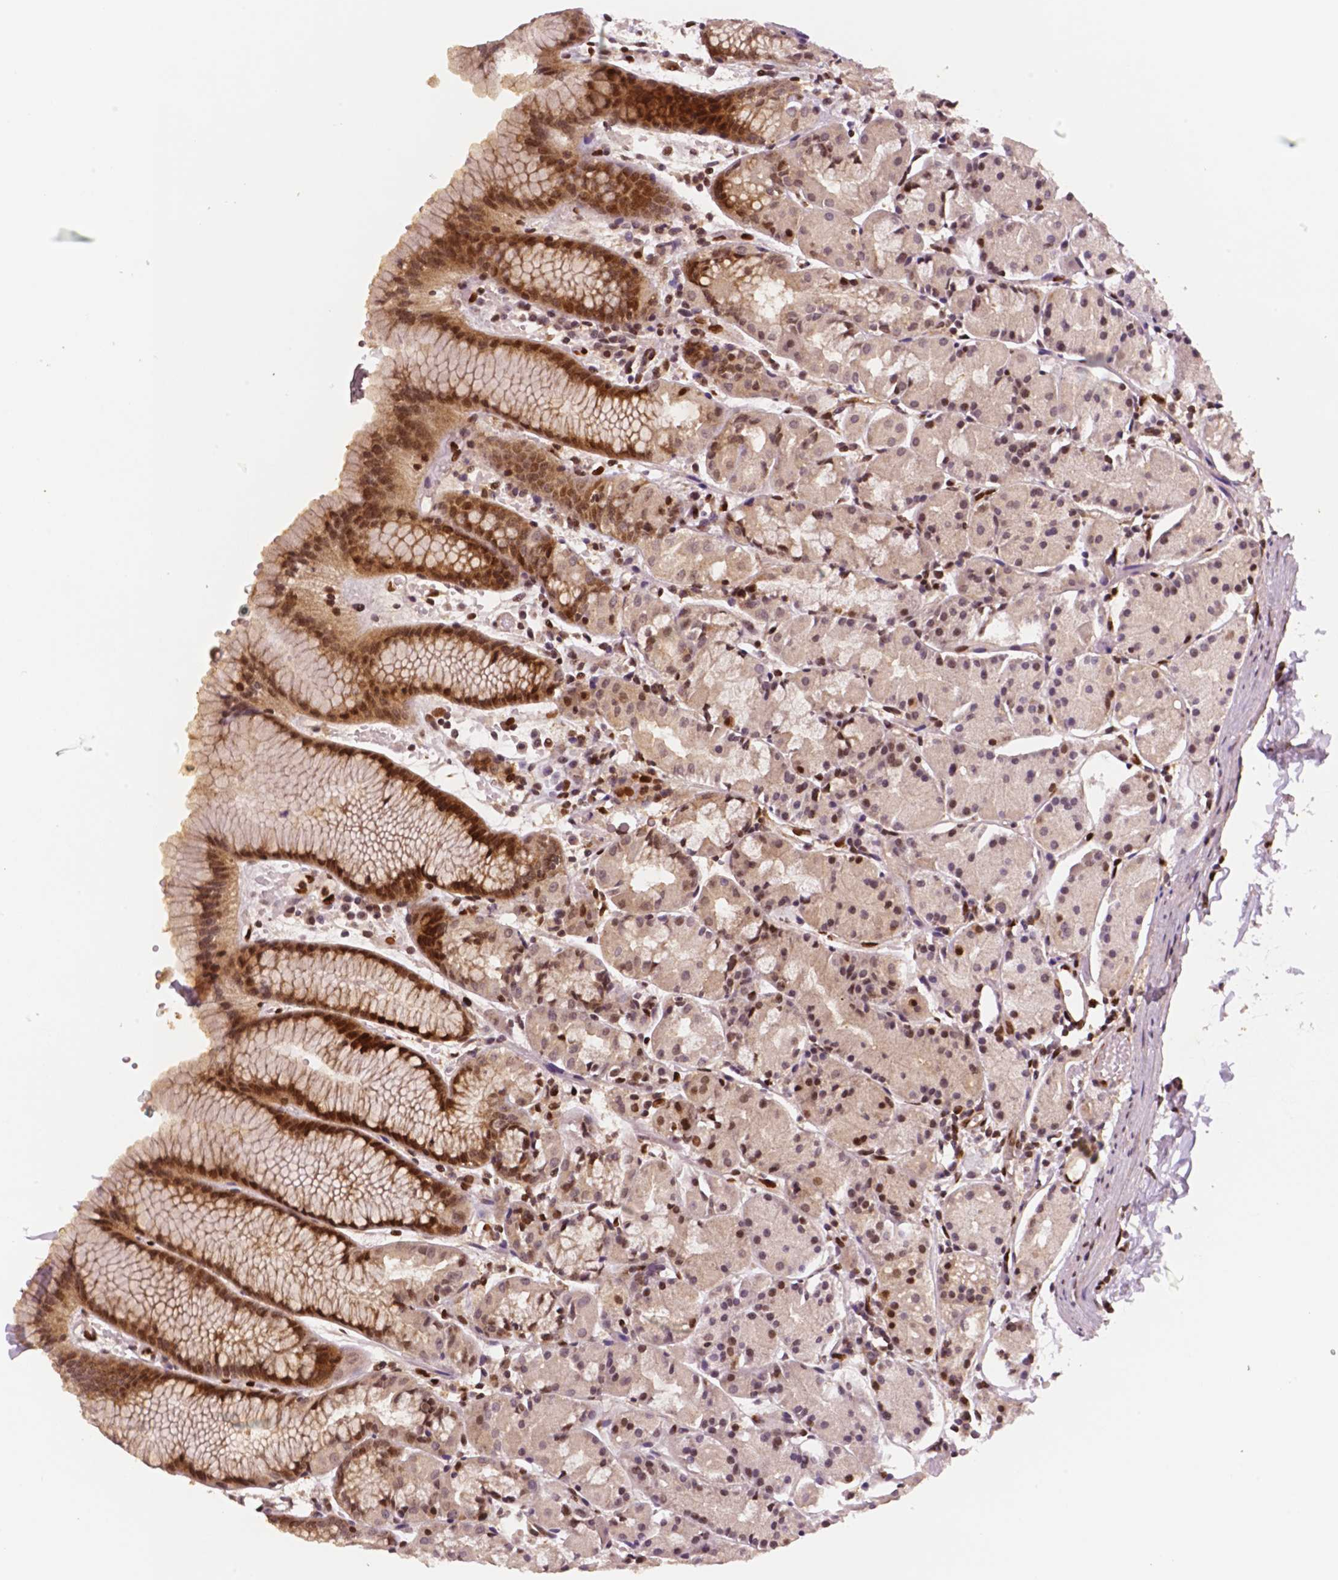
{"staining": {"intensity": "moderate", "quantity": ">75%", "location": "cytoplasmic/membranous,nuclear"}, "tissue": "stomach", "cell_type": "Glandular cells", "image_type": "normal", "snomed": [{"axis": "morphology", "description": "Normal tissue, NOS"}, {"axis": "topography", "description": "Stomach, upper"}], "caption": "An immunohistochemistry (IHC) image of normal tissue is shown. Protein staining in brown highlights moderate cytoplasmic/membranous,nuclear positivity in stomach within glandular cells.", "gene": "STAT3", "patient": {"sex": "male", "age": 47}}